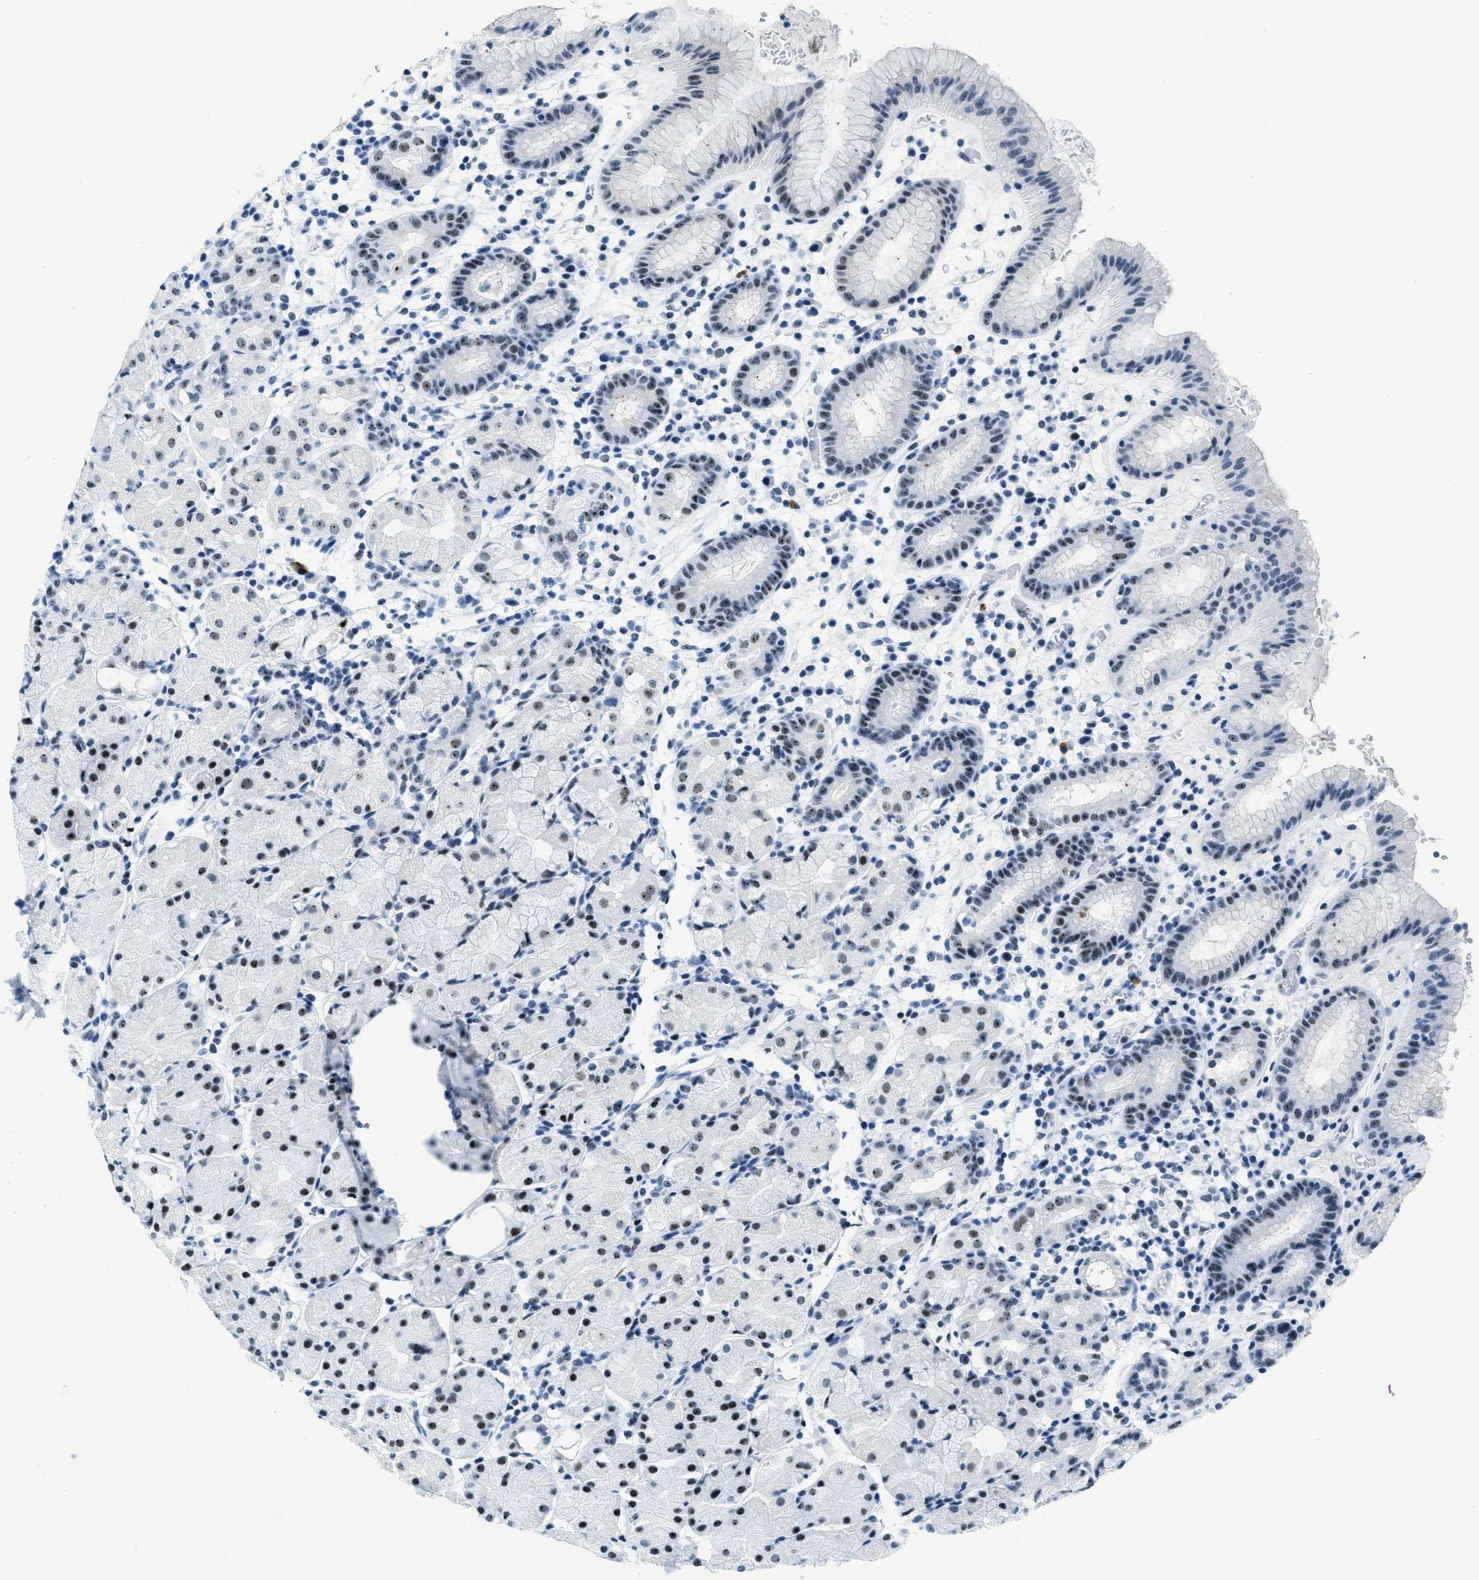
{"staining": {"intensity": "moderate", "quantity": "25%-75%", "location": "nuclear"}, "tissue": "stomach", "cell_type": "Glandular cells", "image_type": "normal", "snomed": [{"axis": "morphology", "description": "Normal tissue, NOS"}, {"axis": "topography", "description": "Stomach"}, {"axis": "topography", "description": "Stomach, lower"}], "caption": "A micrograph showing moderate nuclear staining in about 25%-75% of glandular cells in benign stomach, as visualized by brown immunohistochemical staining.", "gene": "PLA2G2A", "patient": {"sex": "female", "age": 75}}